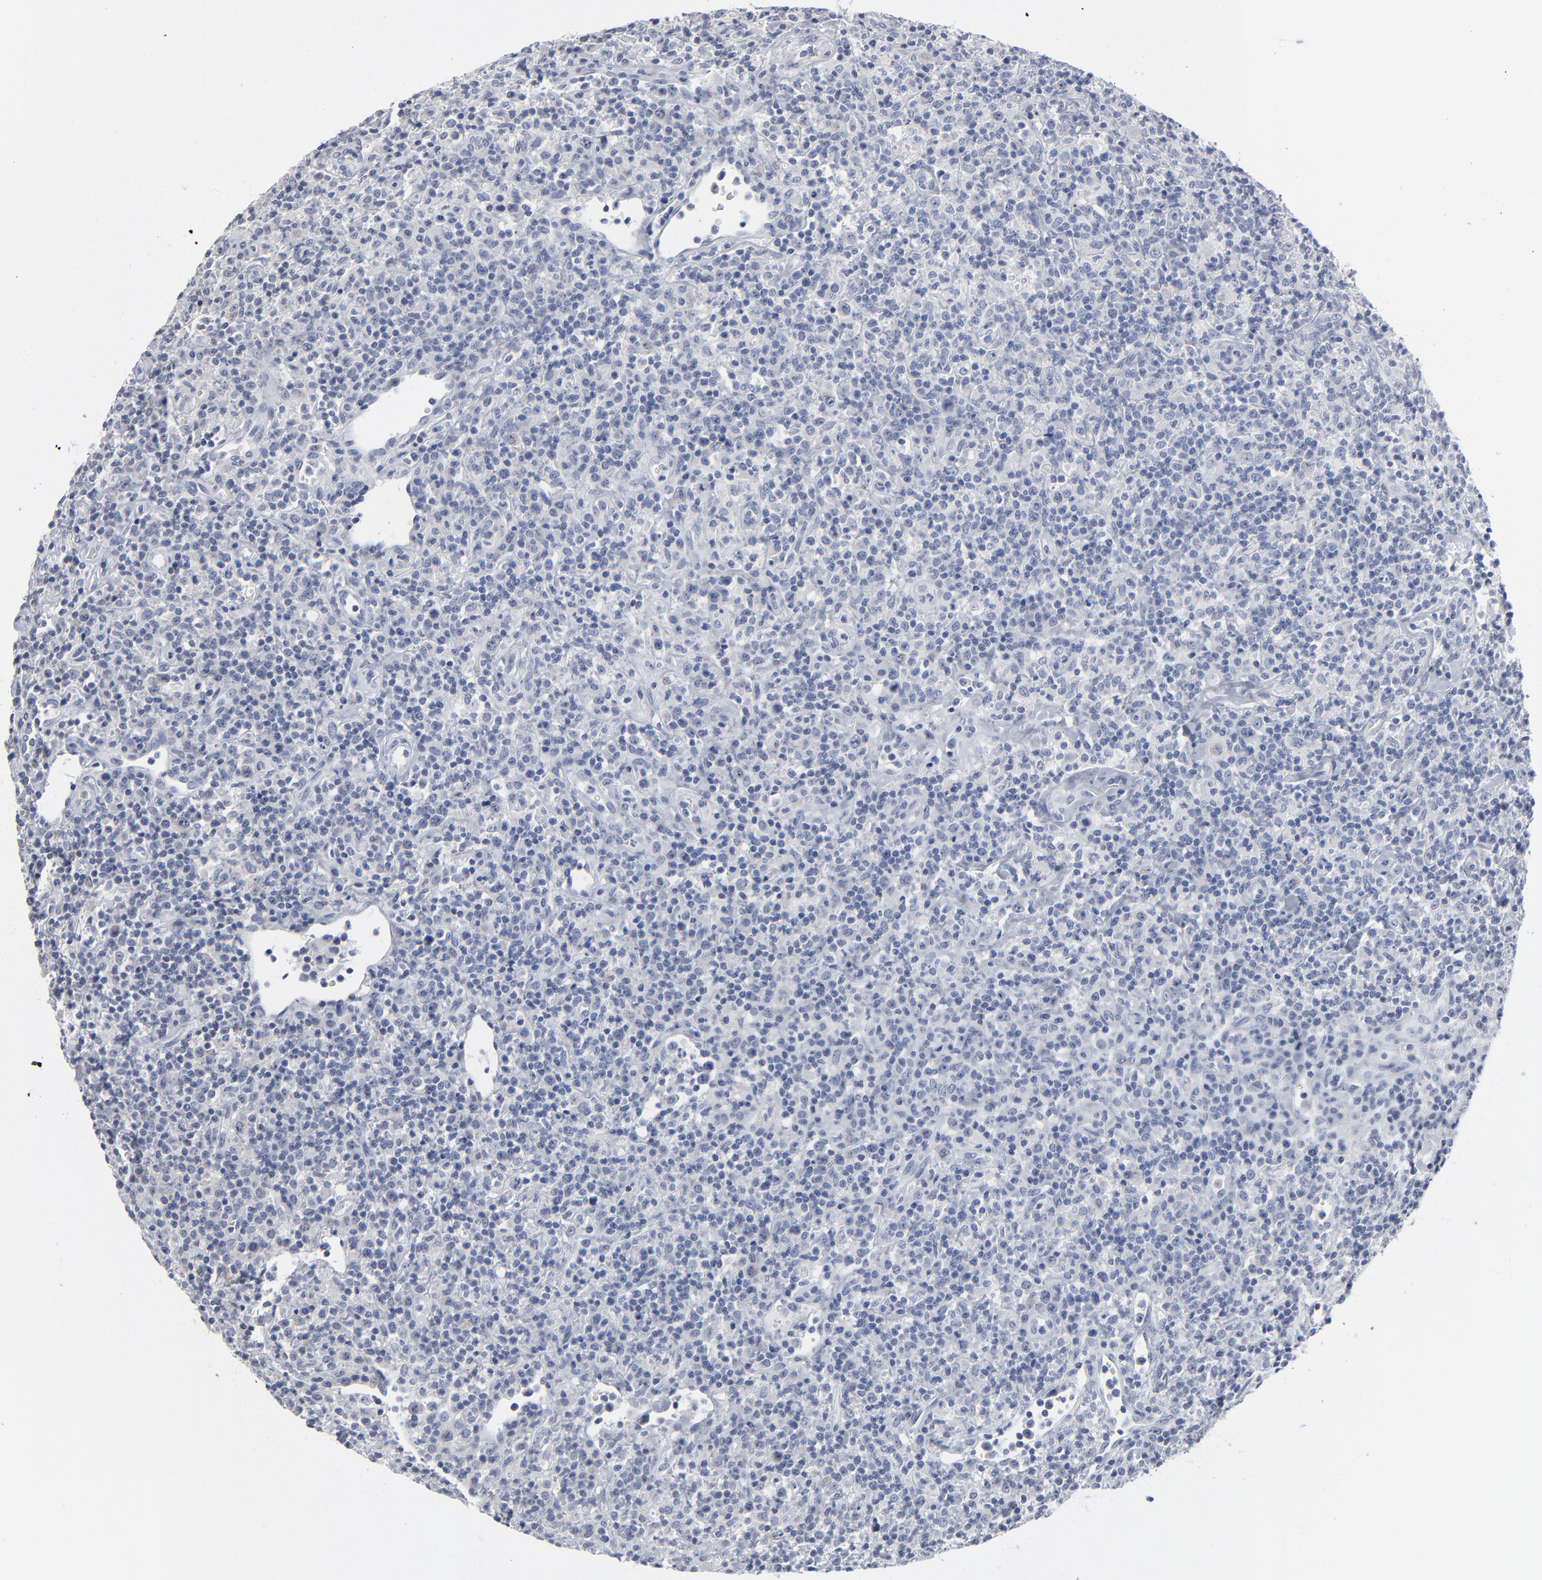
{"staining": {"intensity": "negative", "quantity": "none", "location": "none"}, "tissue": "lymphoma", "cell_type": "Tumor cells", "image_type": "cancer", "snomed": [{"axis": "morphology", "description": "Hodgkin's disease, NOS"}, {"axis": "topography", "description": "Lymph node"}], "caption": "Hodgkin's disease was stained to show a protein in brown. There is no significant expression in tumor cells.", "gene": "PAGE1", "patient": {"sex": "male", "age": 65}}